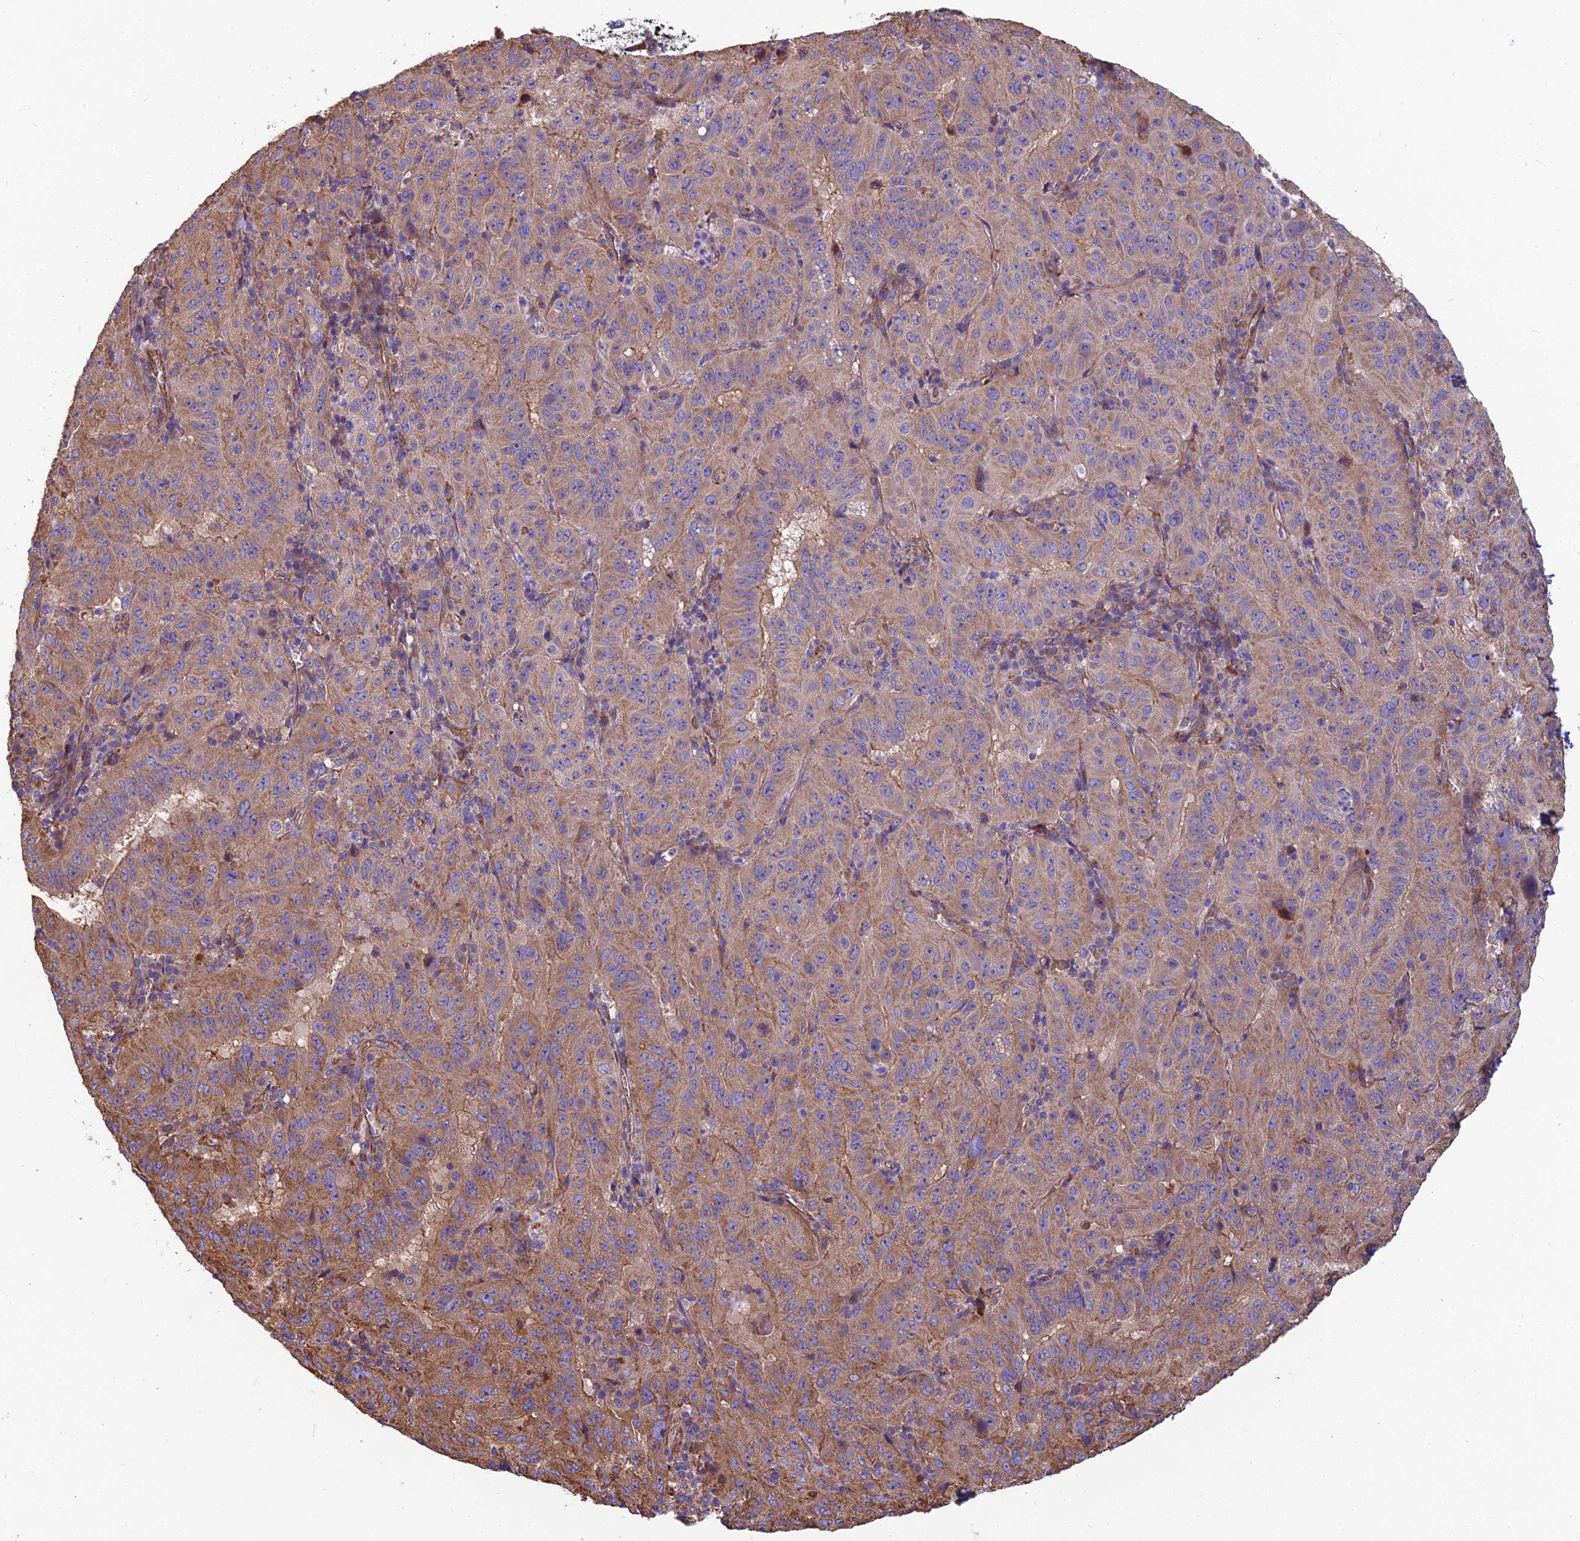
{"staining": {"intensity": "moderate", "quantity": "25%-75%", "location": "cytoplasmic/membranous"}, "tissue": "pancreatic cancer", "cell_type": "Tumor cells", "image_type": "cancer", "snomed": [{"axis": "morphology", "description": "Adenocarcinoma, NOS"}, {"axis": "topography", "description": "Pancreas"}], "caption": "Adenocarcinoma (pancreatic) tissue reveals moderate cytoplasmic/membranous staining in about 25%-75% of tumor cells", "gene": "SPDL1", "patient": {"sex": "male", "age": 63}}